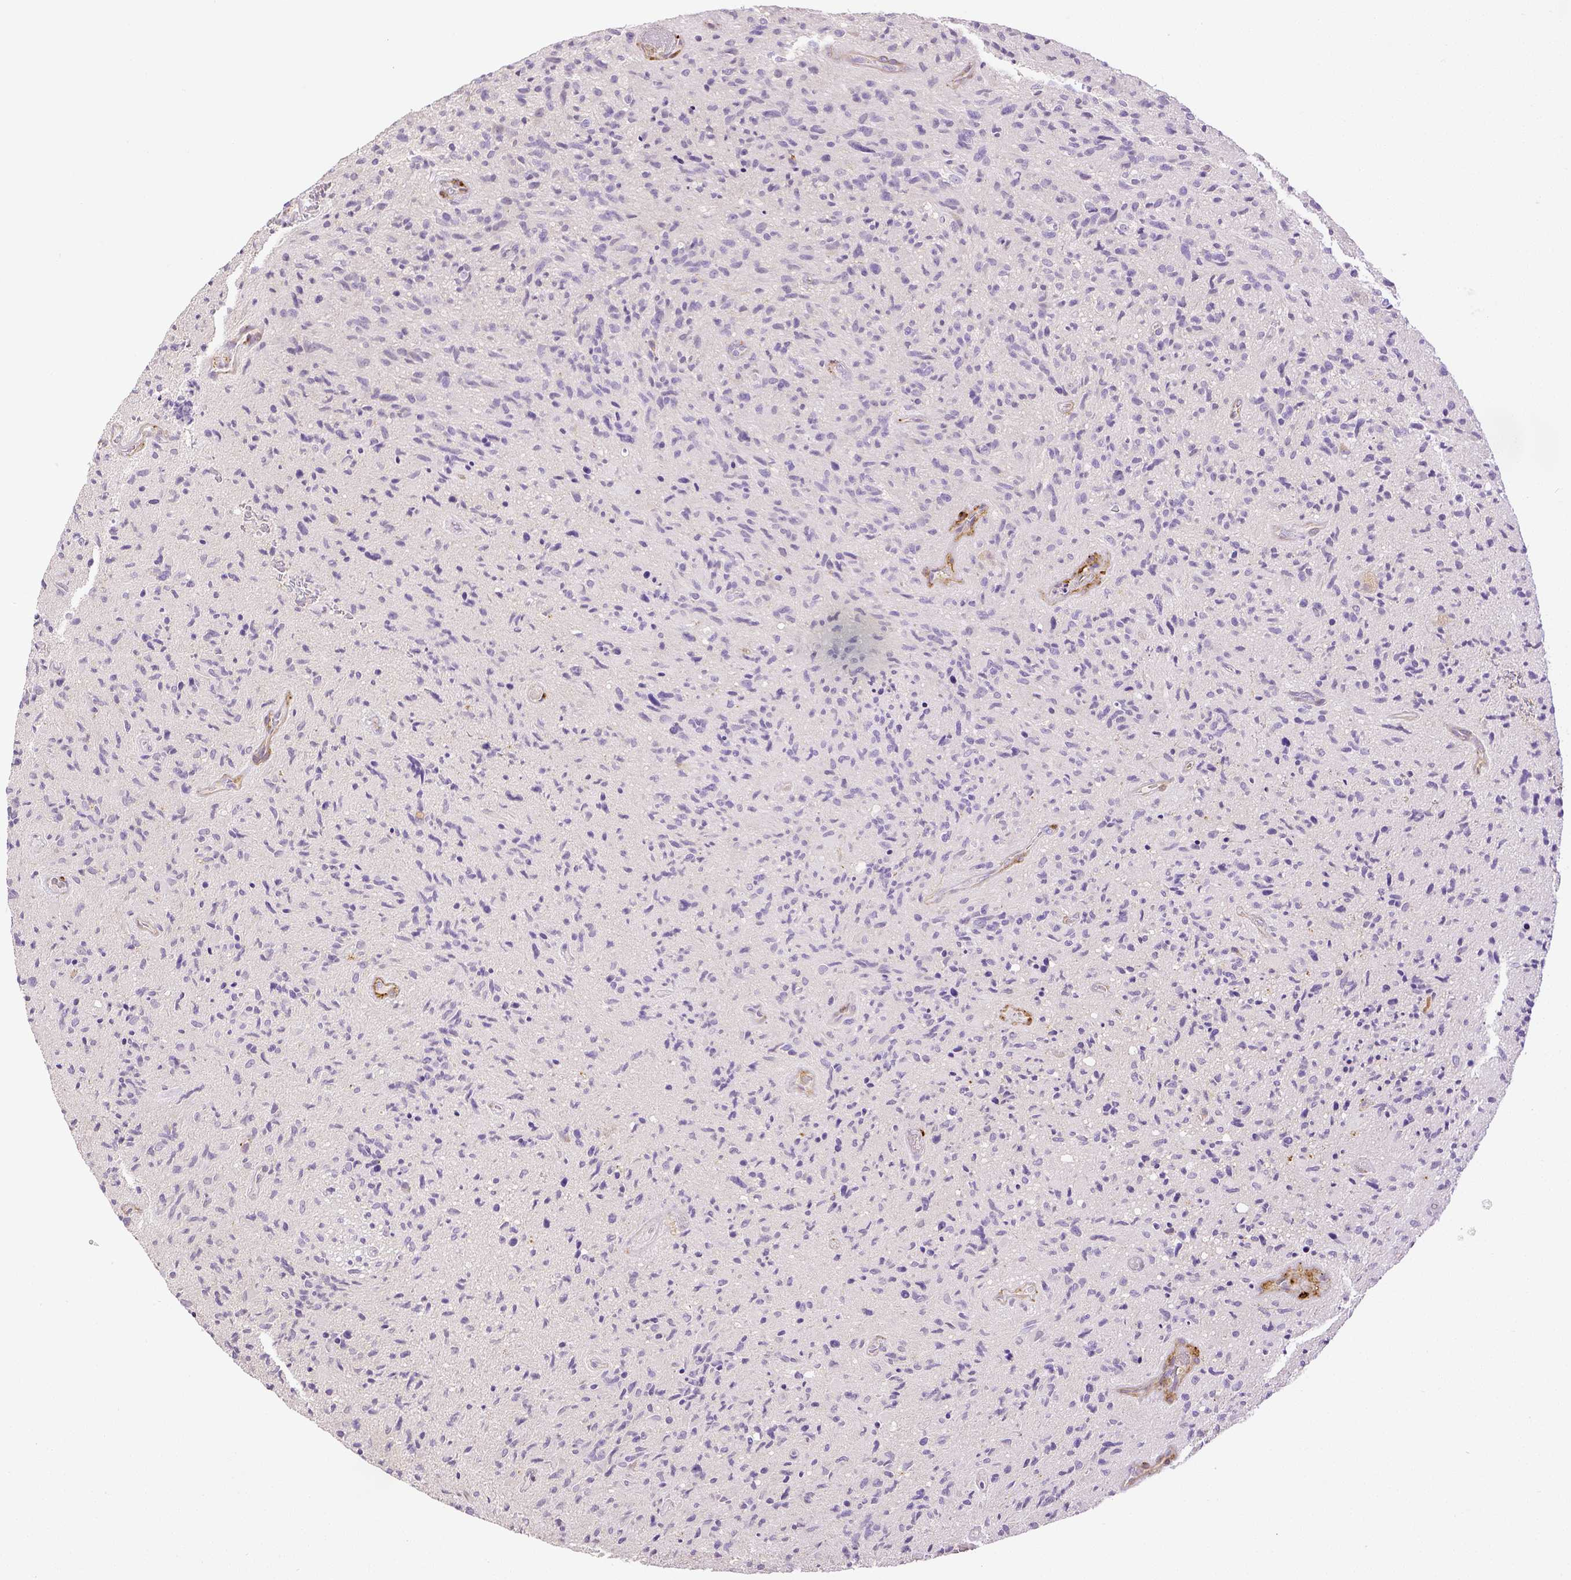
{"staining": {"intensity": "negative", "quantity": "none", "location": "none"}, "tissue": "glioma", "cell_type": "Tumor cells", "image_type": "cancer", "snomed": [{"axis": "morphology", "description": "Glioma, malignant, High grade"}, {"axis": "topography", "description": "Brain"}], "caption": "Photomicrograph shows no protein positivity in tumor cells of malignant glioma (high-grade) tissue.", "gene": "THY1", "patient": {"sex": "male", "age": 54}}